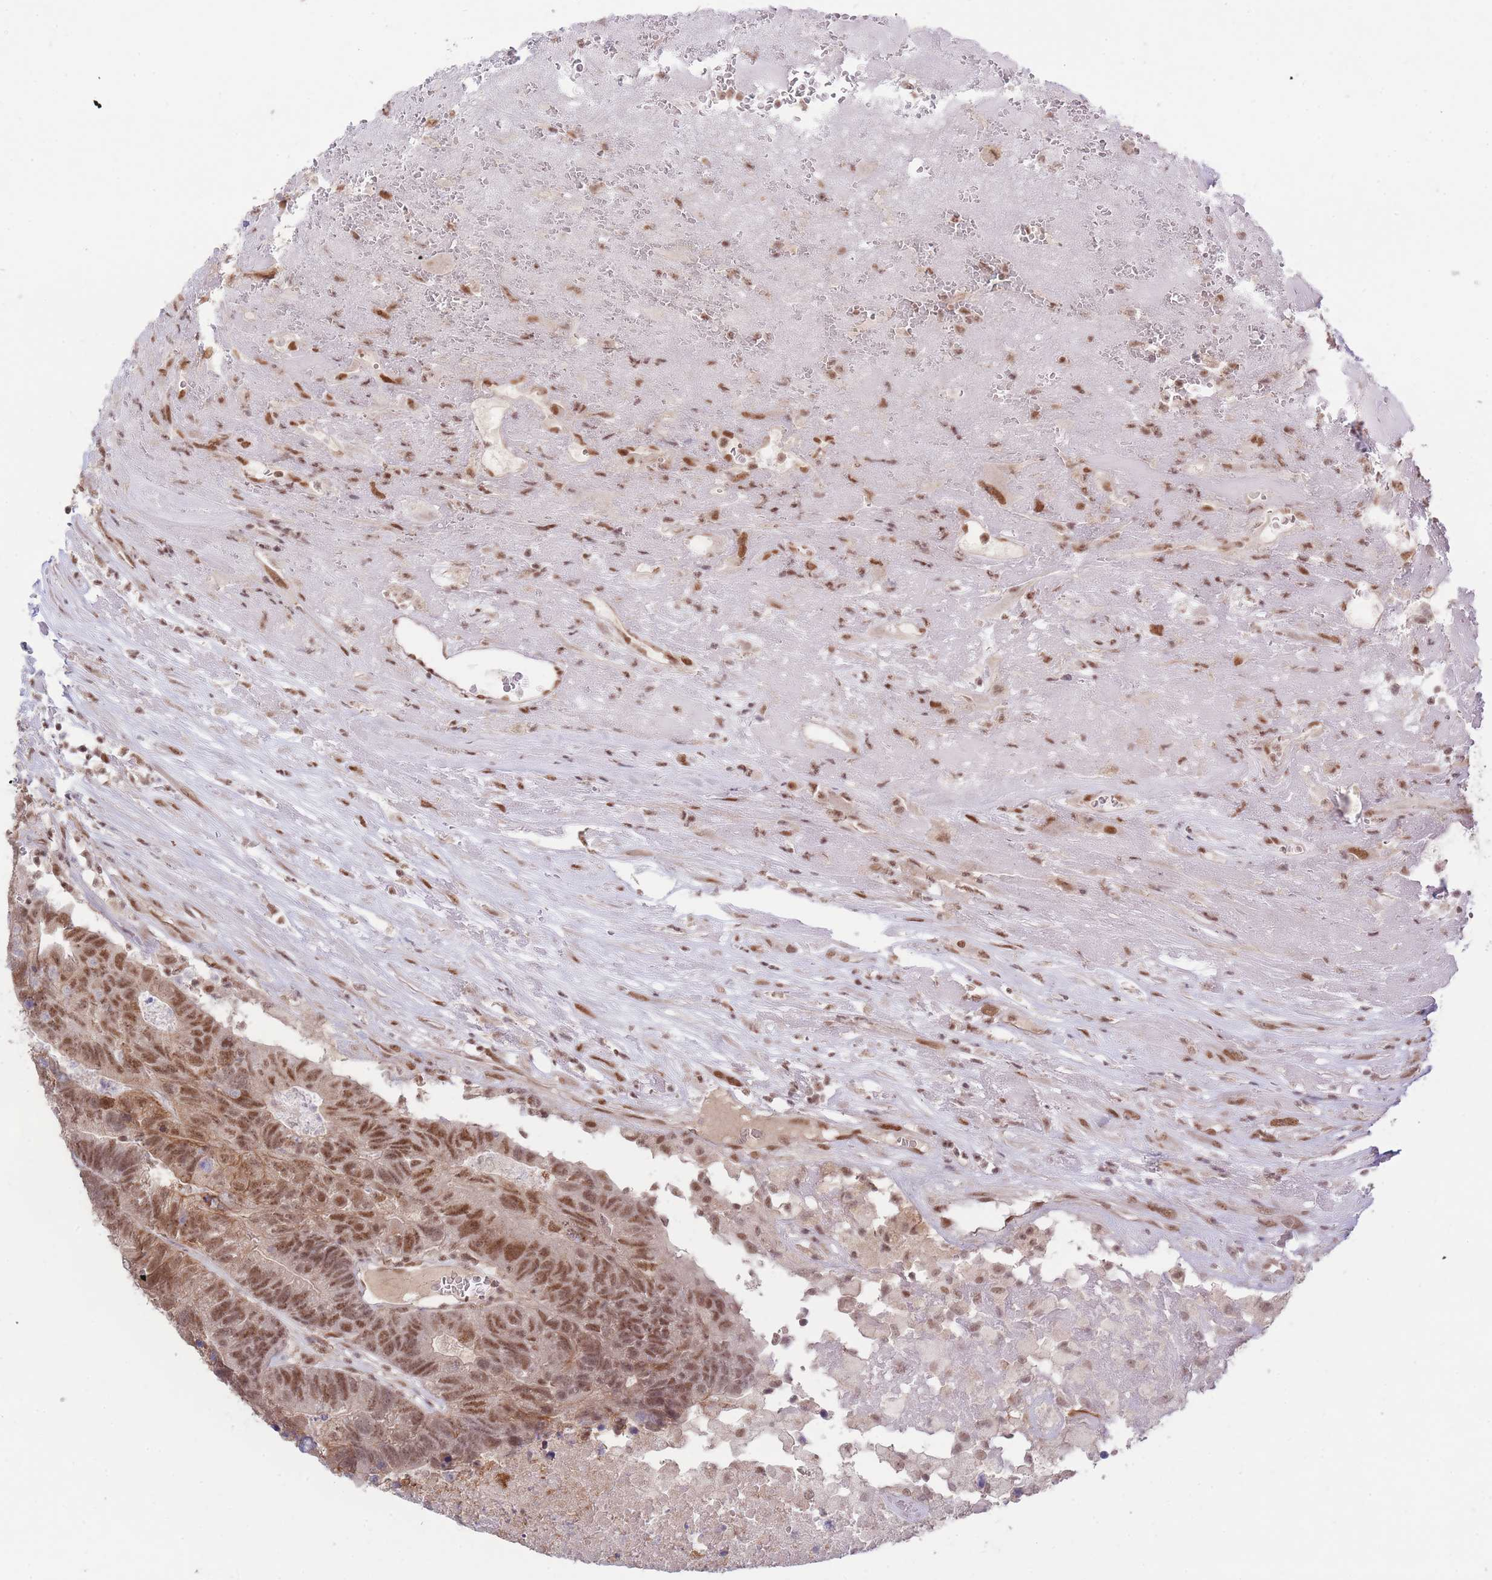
{"staining": {"intensity": "moderate", "quantity": ">75%", "location": "nuclear"}, "tissue": "colorectal cancer", "cell_type": "Tumor cells", "image_type": "cancer", "snomed": [{"axis": "morphology", "description": "Adenocarcinoma, NOS"}, {"axis": "topography", "description": "Colon"}], "caption": "The micrograph exhibits immunohistochemical staining of colorectal cancer. There is moderate nuclear positivity is appreciated in approximately >75% of tumor cells.", "gene": "CARD8", "patient": {"sex": "female", "age": 48}}